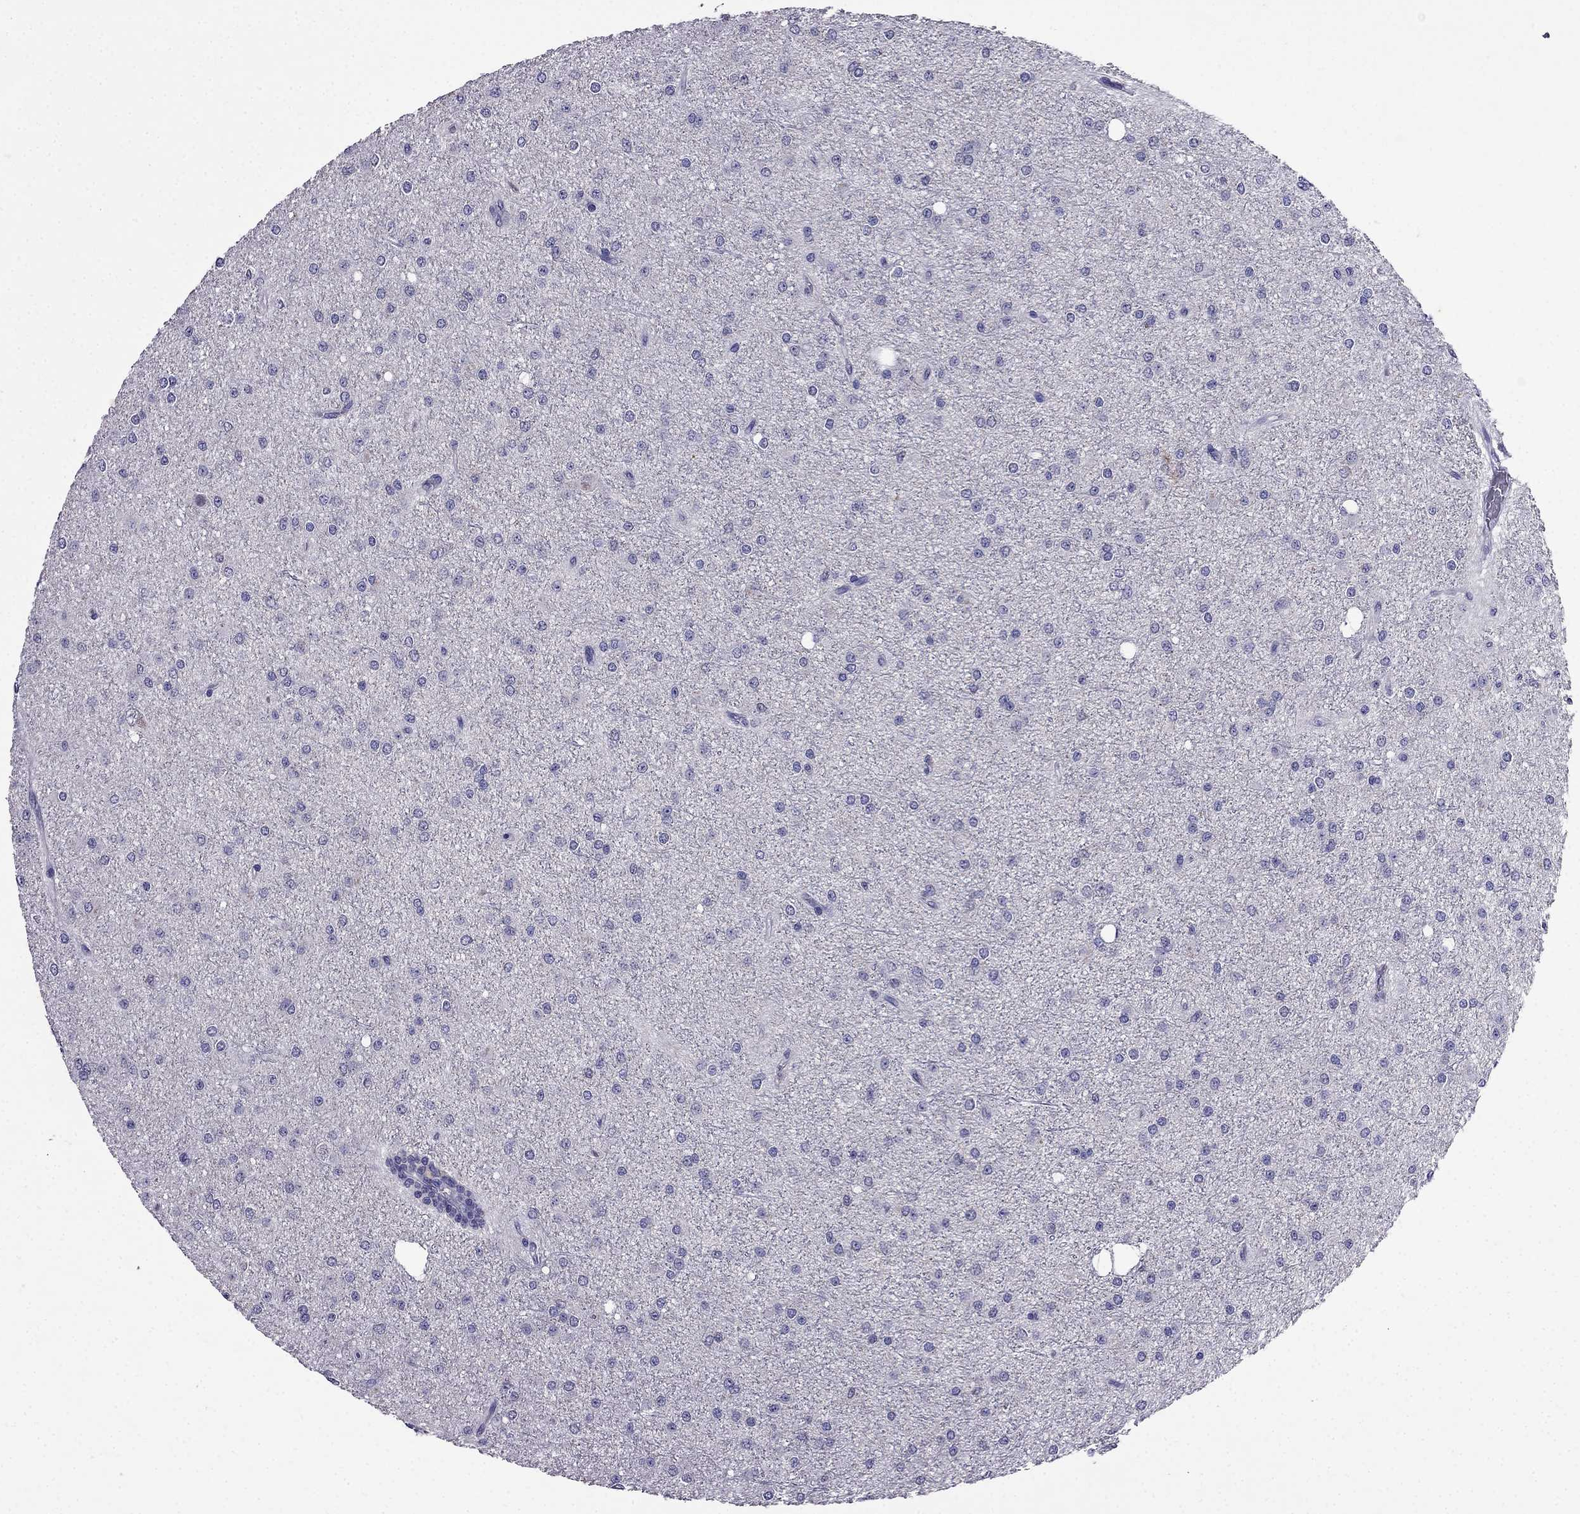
{"staining": {"intensity": "negative", "quantity": "none", "location": "none"}, "tissue": "glioma", "cell_type": "Tumor cells", "image_type": "cancer", "snomed": [{"axis": "morphology", "description": "Glioma, malignant, Low grade"}, {"axis": "topography", "description": "Brain"}], "caption": "This is a photomicrograph of immunohistochemistry (IHC) staining of glioma, which shows no staining in tumor cells.", "gene": "AQP9", "patient": {"sex": "male", "age": 27}}